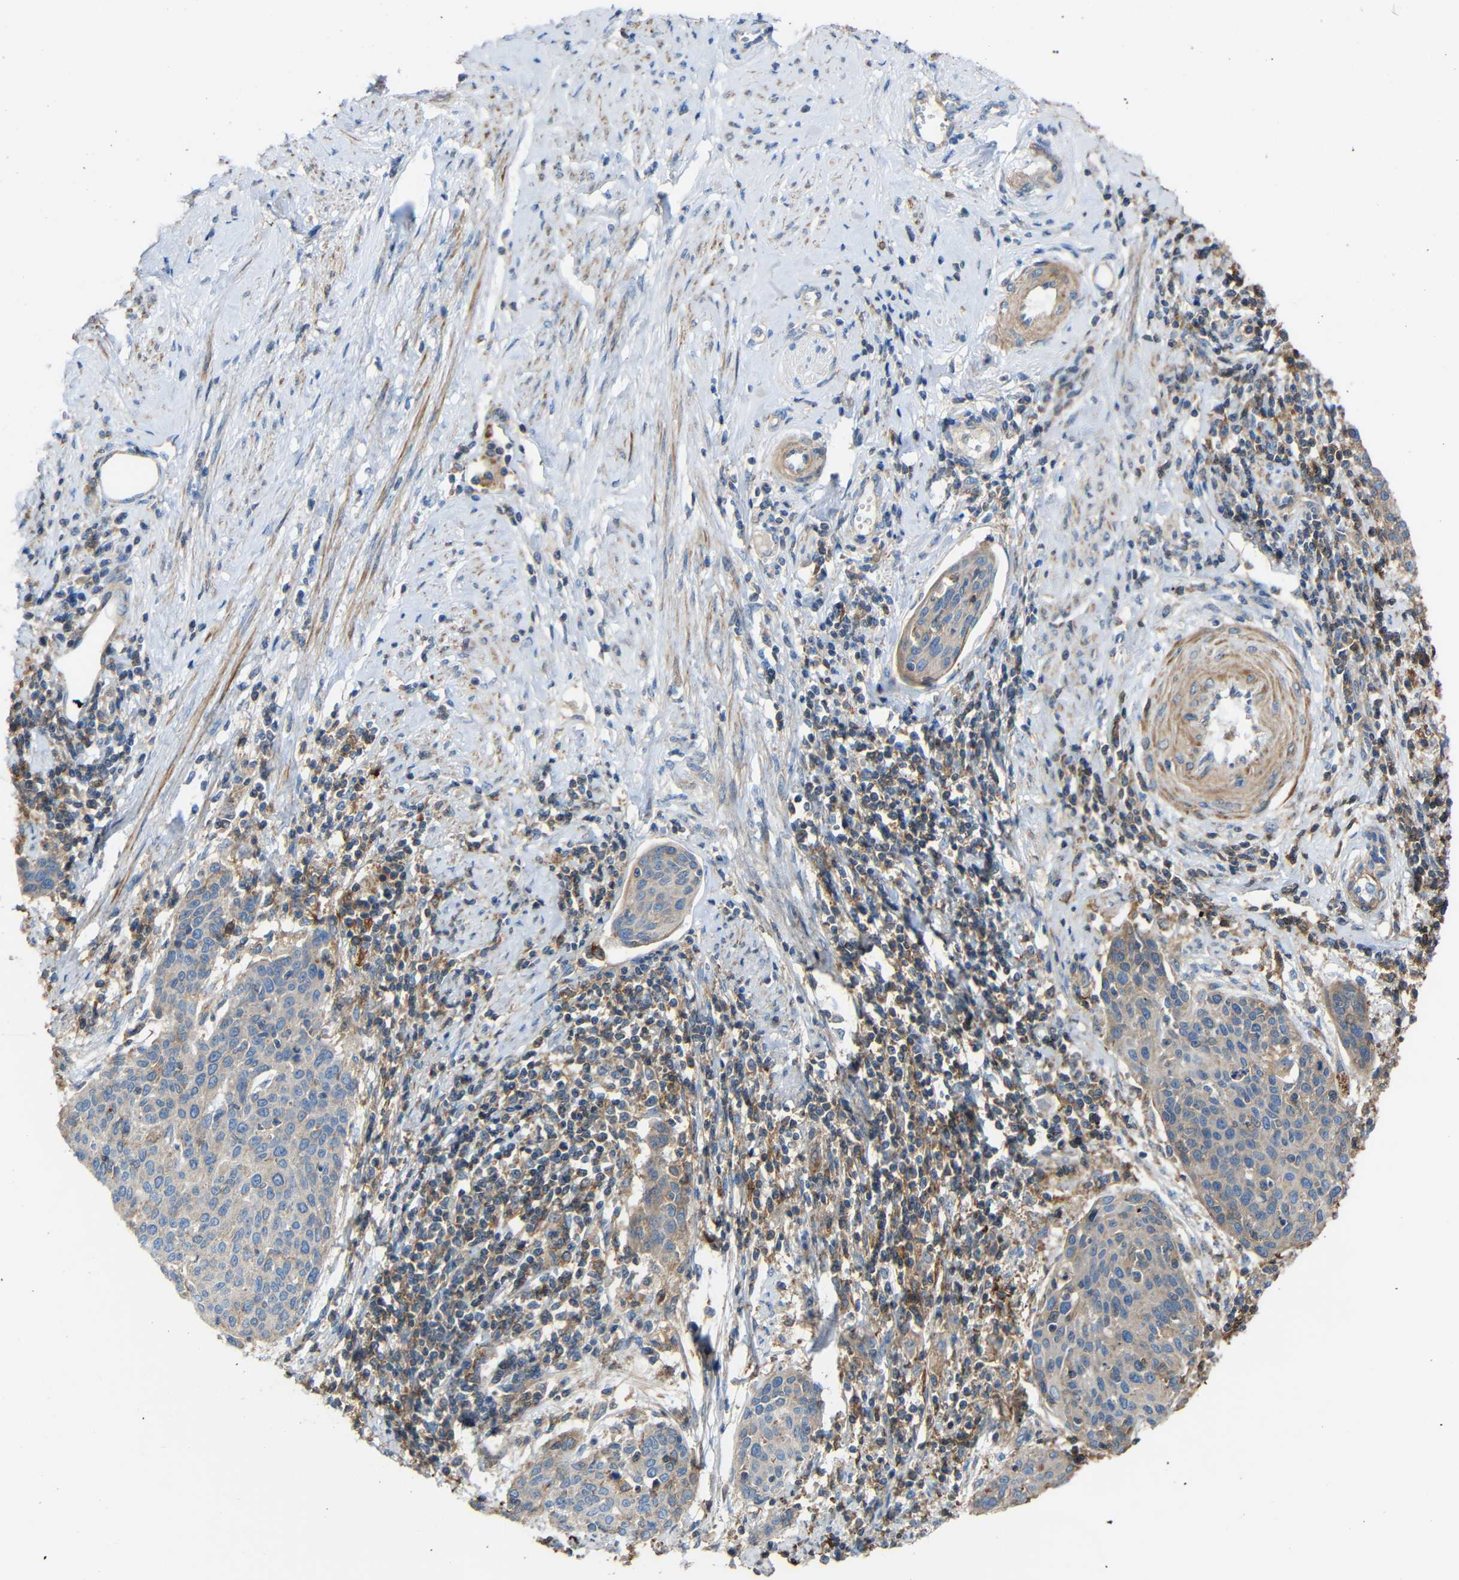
{"staining": {"intensity": "weak", "quantity": "<25%", "location": "cytoplasmic/membranous"}, "tissue": "cervical cancer", "cell_type": "Tumor cells", "image_type": "cancer", "snomed": [{"axis": "morphology", "description": "Squamous cell carcinoma, NOS"}, {"axis": "topography", "description": "Cervix"}], "caption": "This photomicrograph is of cervical cancer (squamous cell carcinoma) stained with immunohistochemistry to label a protein in brown with the nuclei are counter-stained blue. There is no staining in tumor cells.", "gene": "RHOT2", "patient": {"sex": "female", "age": 38}}